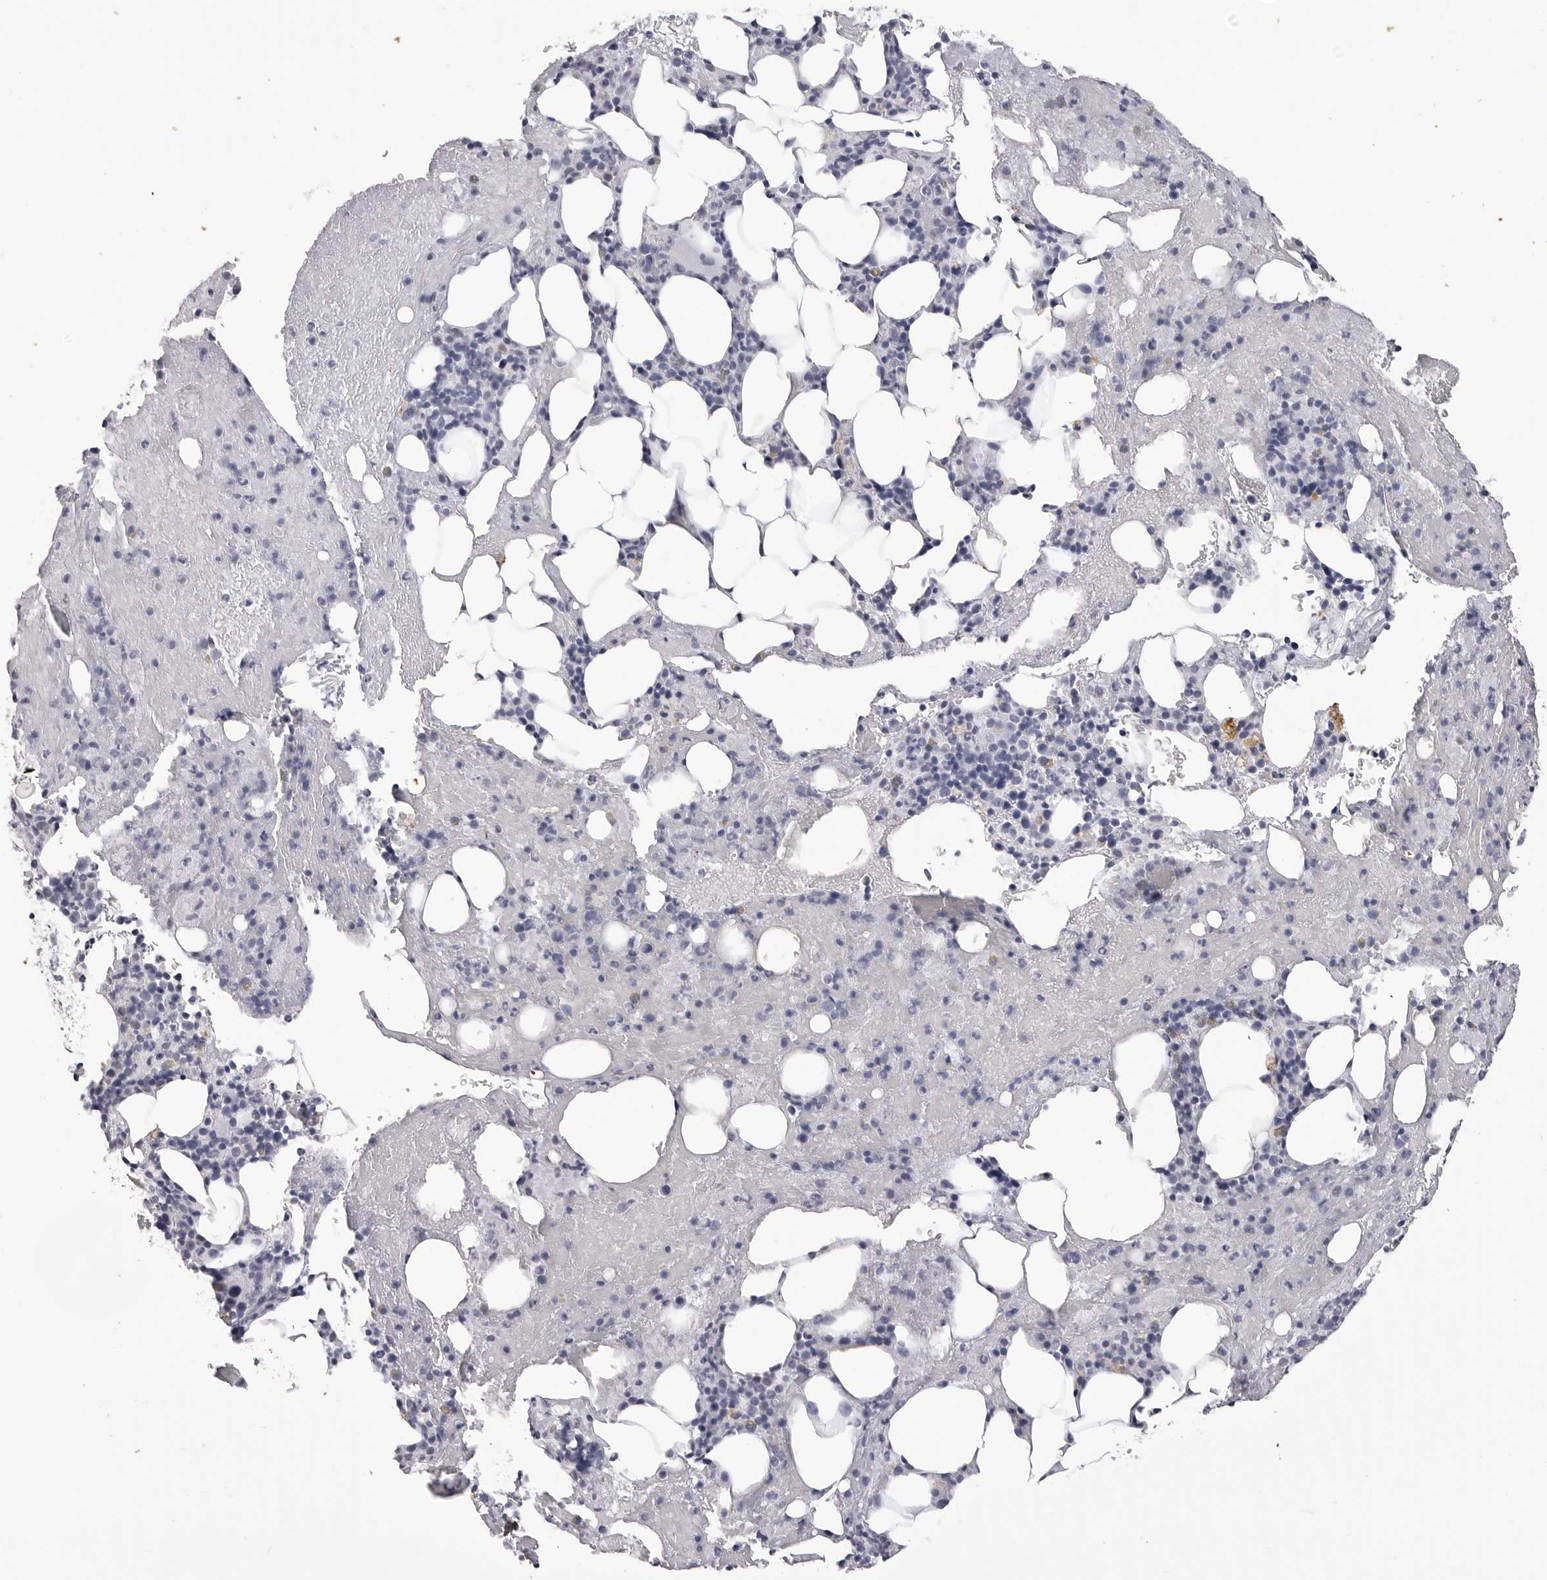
{"staining": {"intensity": "negative", "quantity": "none", "location": "none"}, "tissue": "bone marrow", "cell_type": "Hematopoietic cells", "image_type": "normal", "snomed": [{"axis": "morphology", "description": "Normal tissue, NOS"}, {"axis": "topography", "description": "Bone marrow"}], "caption": "Immunohistochemical staining of benign human bone marrow shows no significant positivity in hematopoietic cells. (Stains: DAB immunohistochemistry with hematoxylin counter stain, Microscopy: brightfield microscopy at high magnification).", "gene": "LGALS4", "patient": {"sex": "female", "age": 54}}